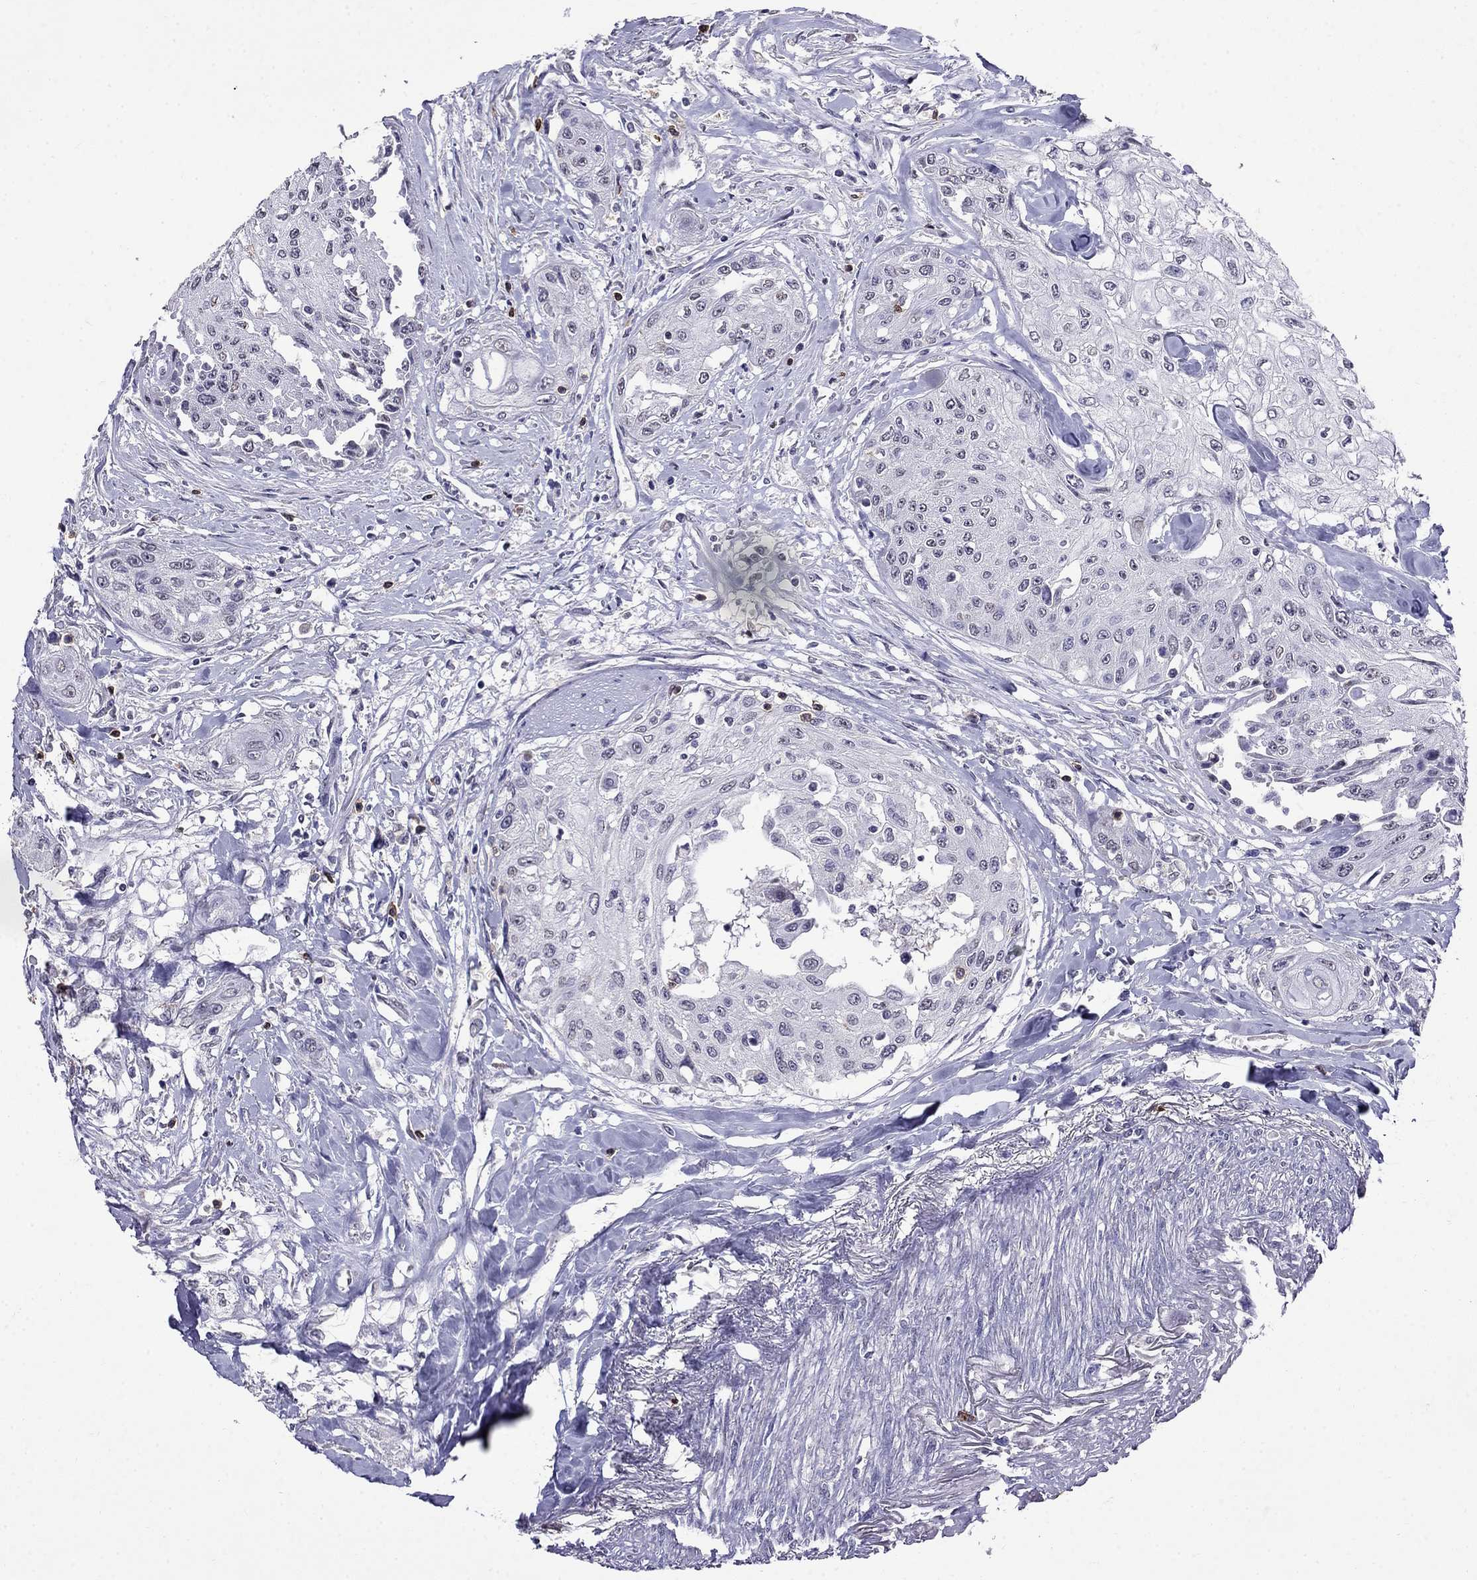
{"staining": {"intensity": "negative", "quantity": "none", "location": "none"}, "tissue": "head and neck cancer", "cell_type": "Tumor cells", "image_type": "cancer", "snomed": [{"axis": "morphology", "description": "Normal tissue, NOS"}, {"axis": "morphology", "description": "Squamous cell carcinoma, NOS"}, {"axis": "topography", "description": "Oral tissue"}, {"axis": "topography", "description": "Peripheral nerve tissue"}, {"axis": "topography", "description": "Head-Neck"}], "caption": "The immunohistochemistry (IHC) image has no significant positivity in tumor cells of head and neck cancer tissue.", "gene": "CD8B", "patient": {"sex": "female", "age": 59}}